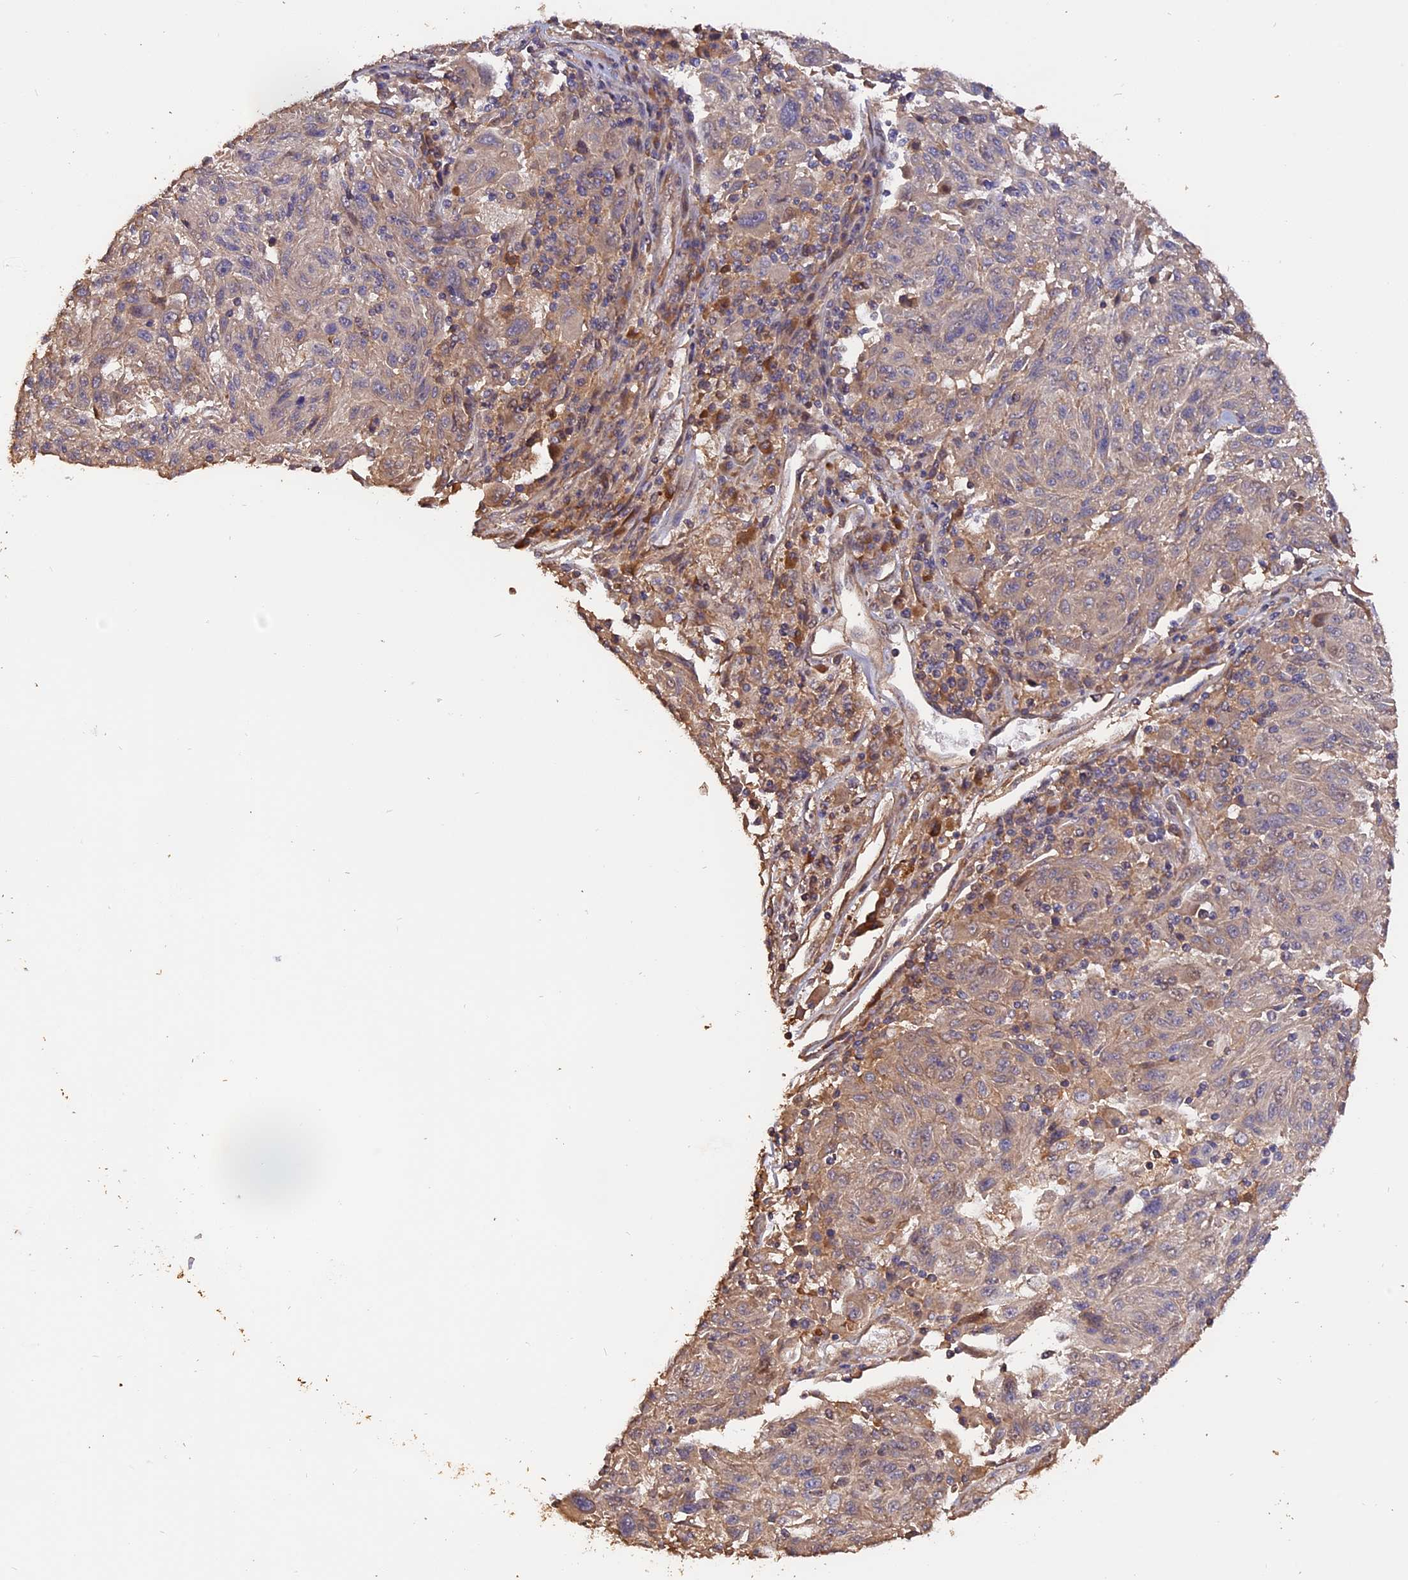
{"staining": {"intensity": "weak", "quantity": "<25%", "location": "cytoplasmic/membranous"}, "tissue": "melanoma", "cell_type": "Tumor cells", "image_type": "cancer", "snomed": [{"axis": "morphology", "description": "Malignant melanoma, NOS"}, {"axis": "topography", "description": "Skin"}], "caption": "High magnification brightfield microscopy of malignant melanoma stained with DAB (3,3'-diaminobenzidine) (brown) and counterstained with hematoxylin (blue): tumor cells show no significant expression.", "gene": "RASAL1", "patient": {"sex": "male", "age": 53}}